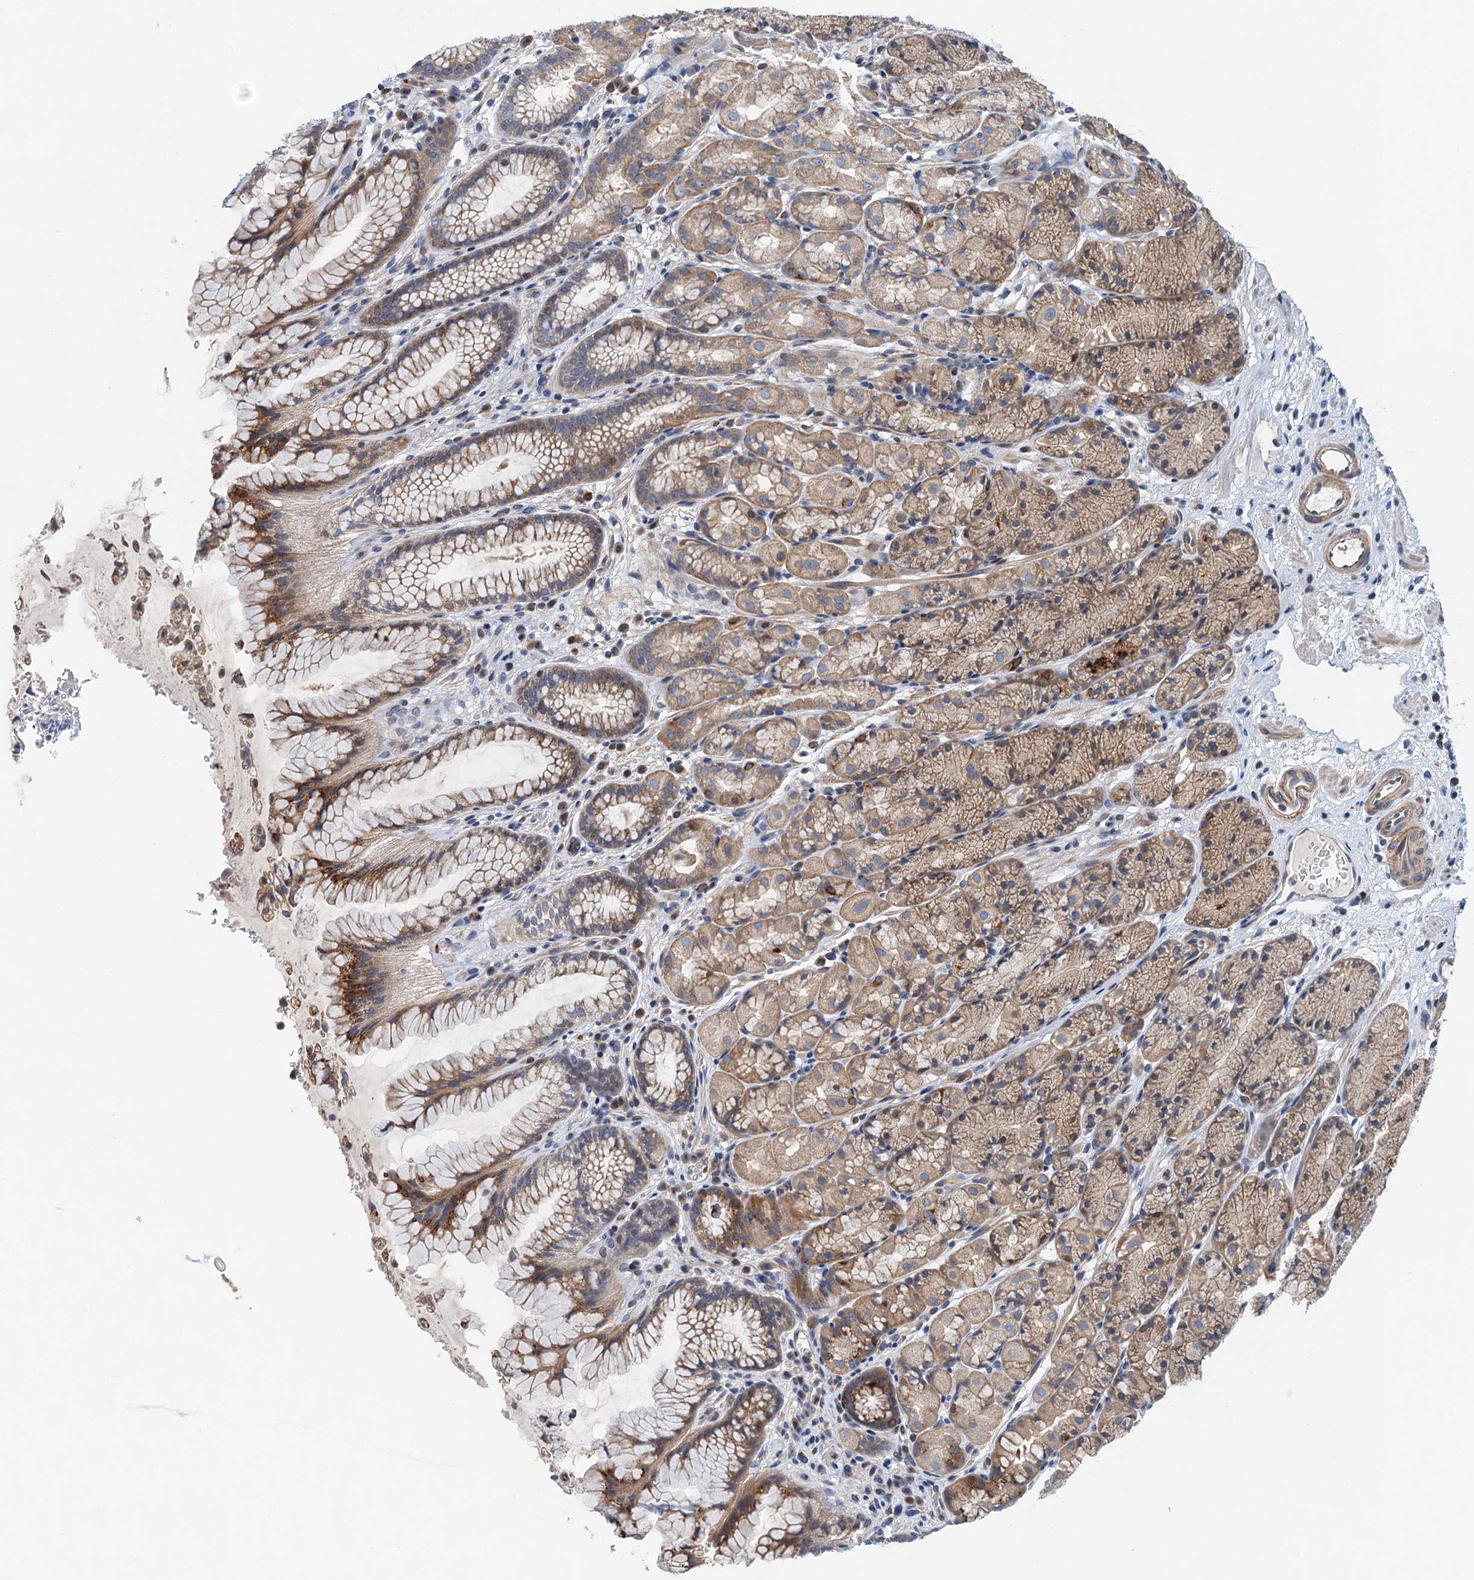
{"staining": {"intensity": "moderate", "quantity": ">75%", "location": "cytoplasmic/membranous"}, "tissue": "stomach", "cell_type": "Glandular cells", "image_type": "normal", "snomed": [{"axis": "morphology", "description": "Normal tissue, NOS"}, {"axis": "topography", "description": "Stomach"}], "caption": "Protein expression by immunohistochemistry demonstrates moderate cytoplasmic/membranous positivity in approximately >75% of glandular cells in normal stomach.", "gene": "NBEA", "patient": {"sex": "male", "age": 63}}